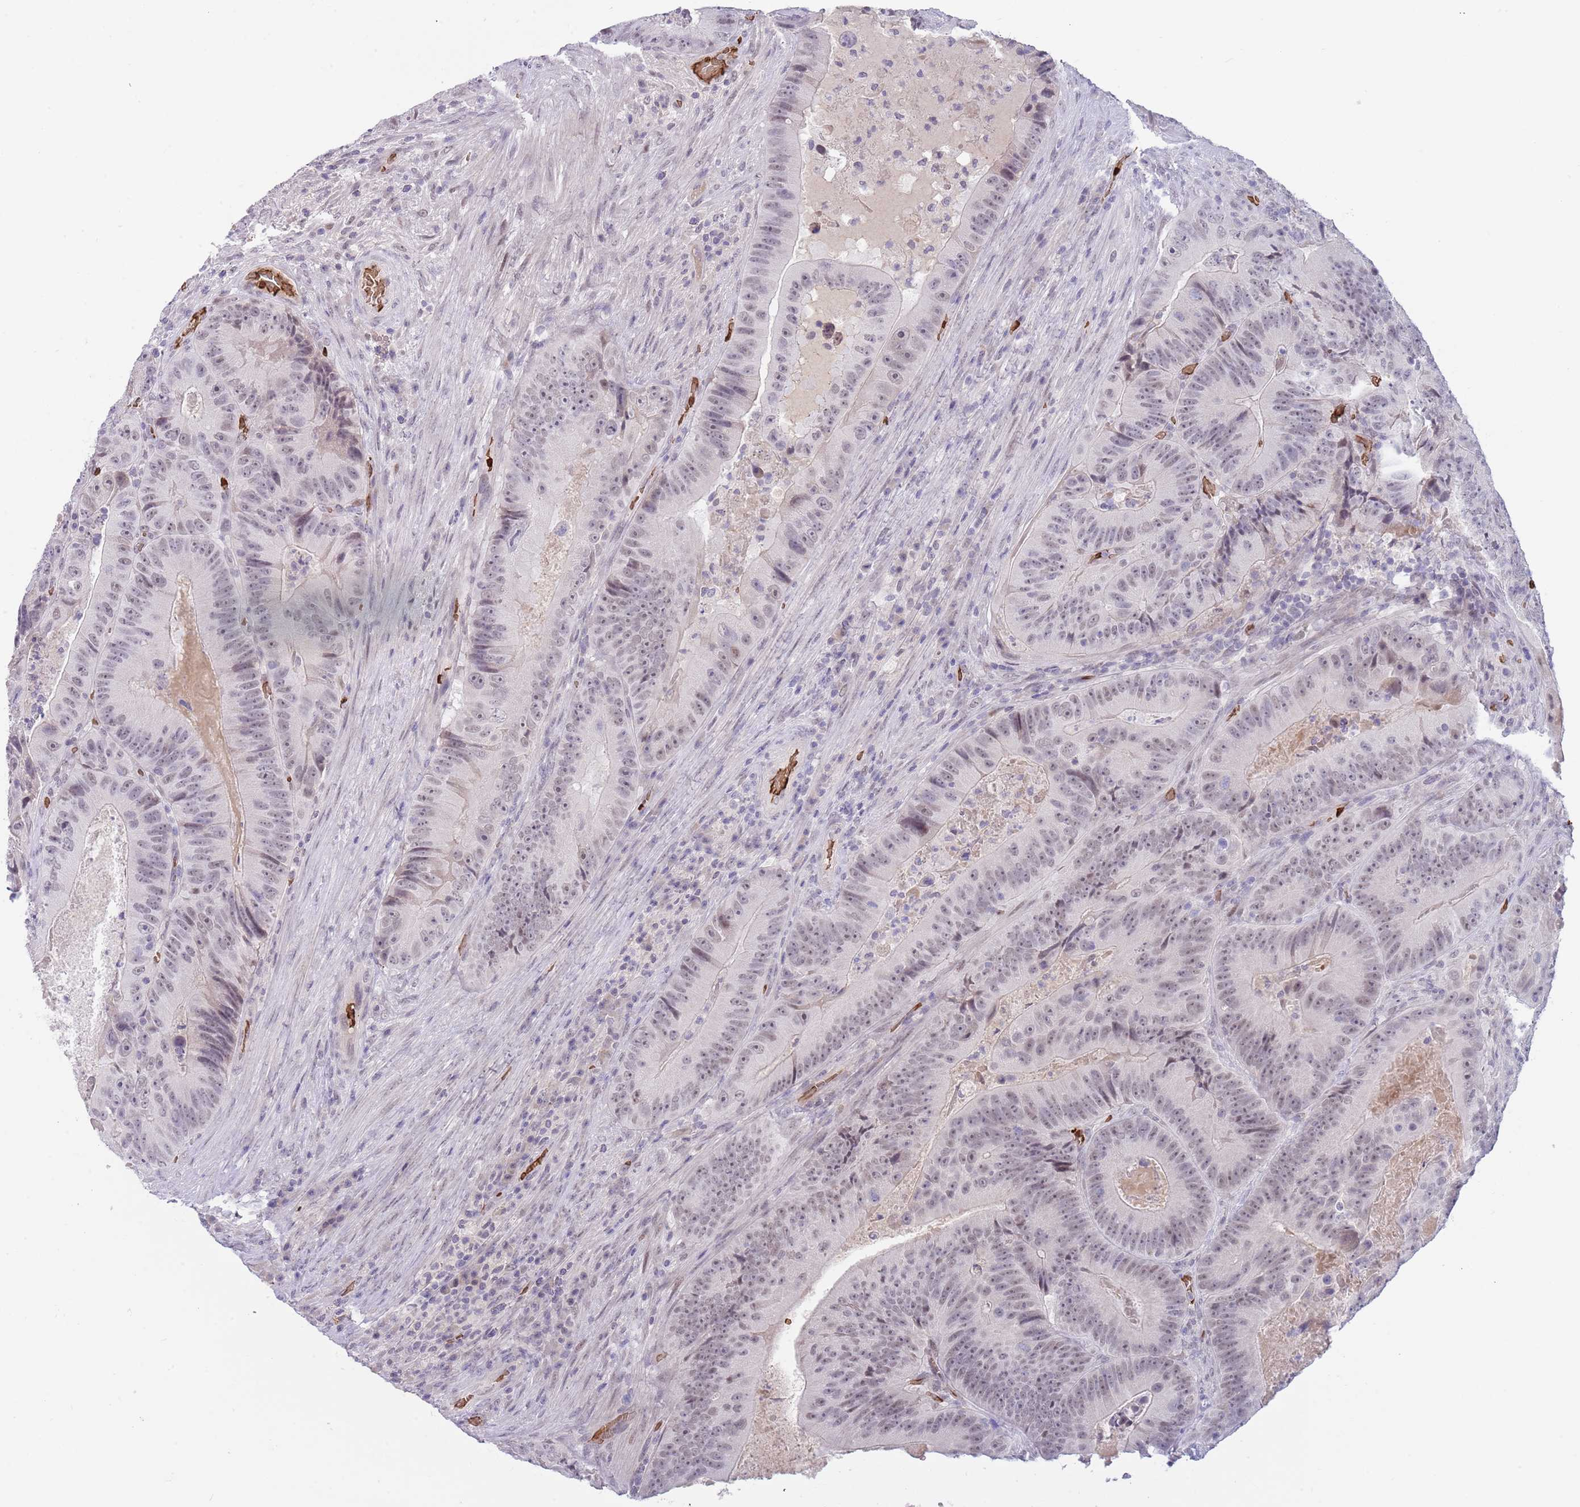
{"staining": {"intensity": "weak", "quantity": ">75%", "location": "nuclear"}, "tissue": "colorectal cancer", "cell_type": "Tumor cells", "image_type": "cancer", "snomed": [{"axis": "morphology", "description": "Adenocarcinoma, NOS"}, {"axis": "topography", "description": "Colon"}], "caption": "Protein positivity by immunohistochemistry demonstrates weak nuclear staining in approximately >75% of tumor cells in colorectal cancer. The staining was performed using DAB to visualize the protein expression in brown, while the nuclei were stained in blue with hematoxylin (Magnification: 20x).", "gene": "LYPD6B", "patient": {"sex": "female", "age": 86}}